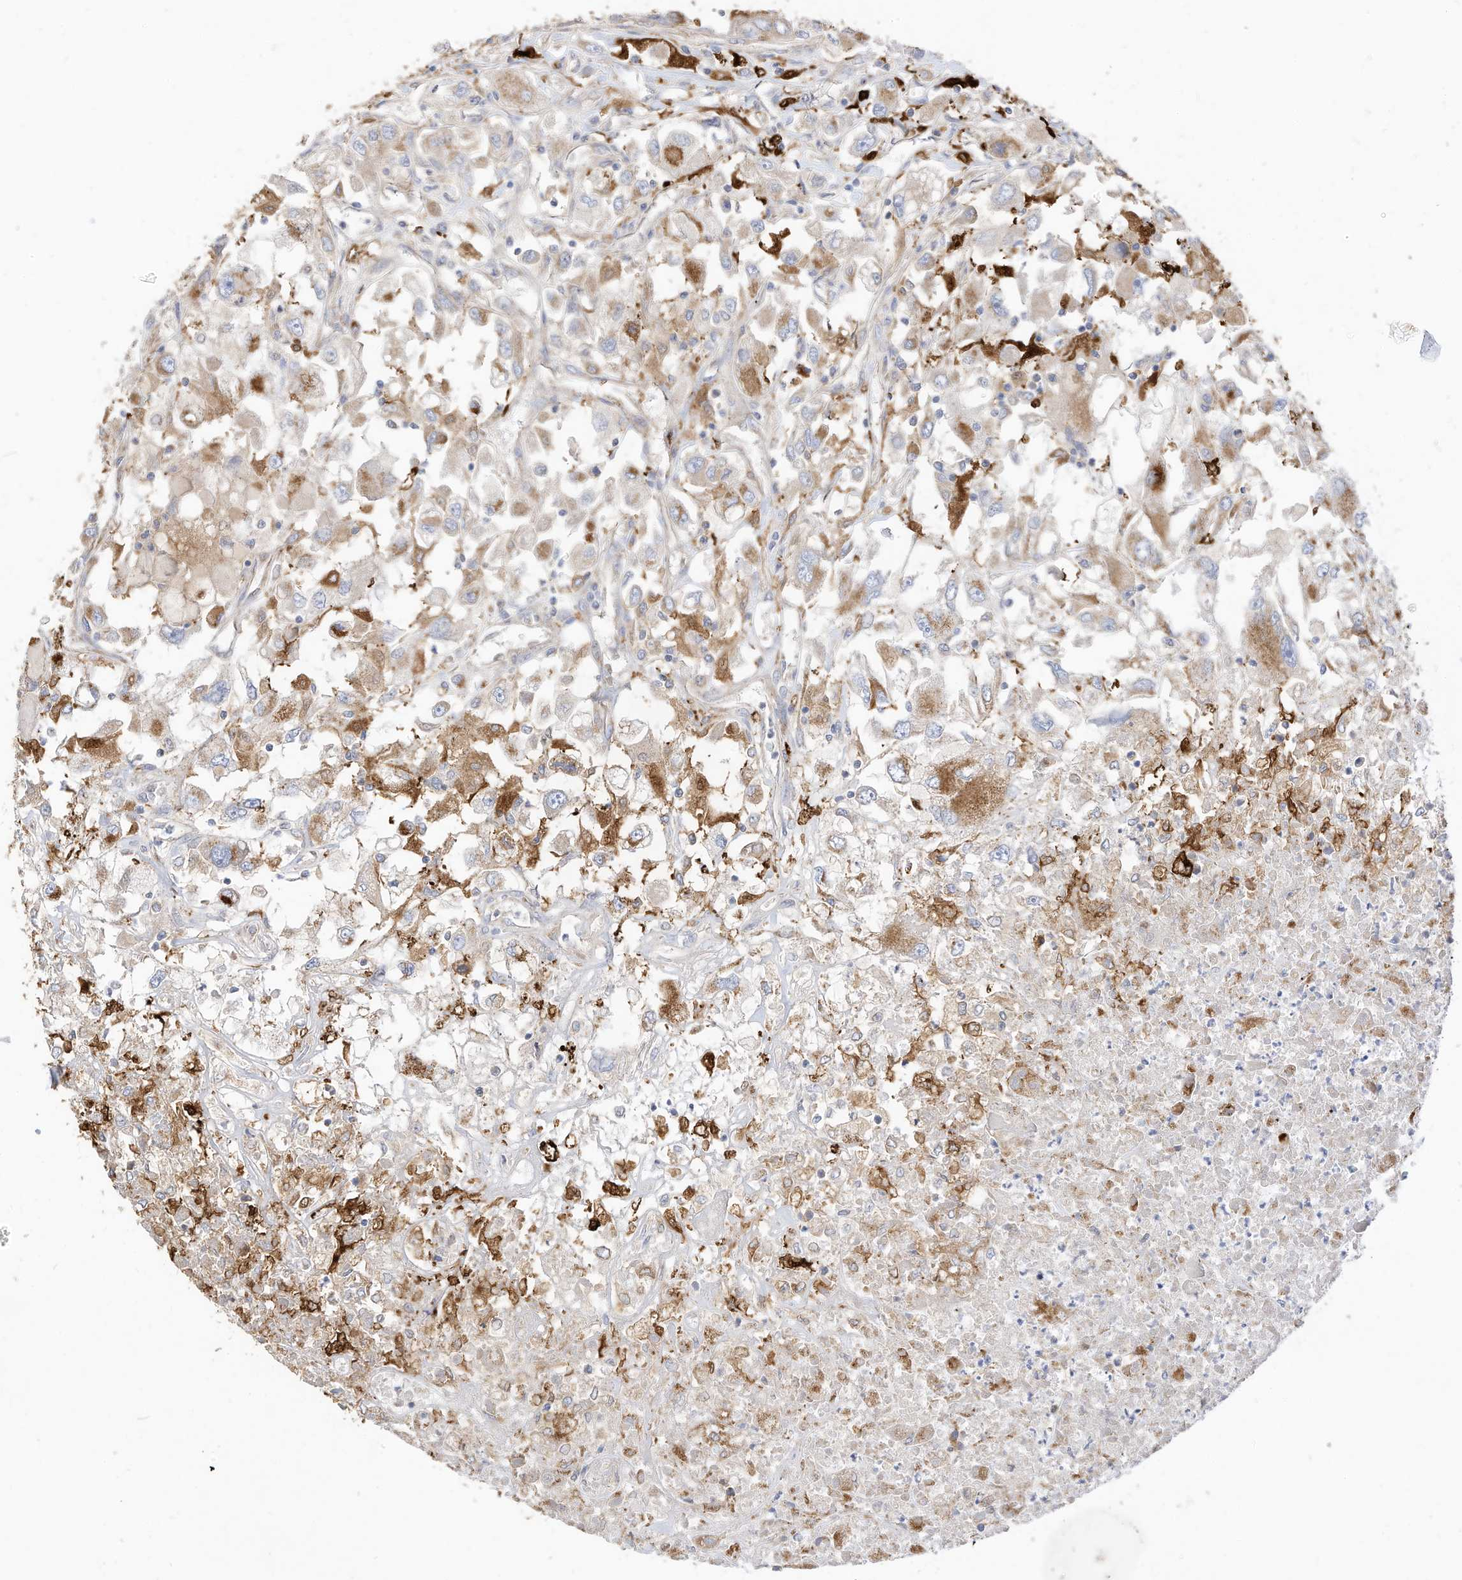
{"staining": {"intensity": "moderate", "quantity": ">75%", "location": "cytoplasmic/membranous"}, "tissue": "renal cancer", "cell_type": "Tumor cells", "image_type": "cancer", "snomed": [{"axis": "morphology", "description": "Adenocarcinoma, NOS"}, {"axis": "topography", "description": "Kidney"}], "caption": "Protein analysis of renal adenocarcinoma tissue demonstrates moderate cytoplasmic/membranous staining in approximately >75% of tumor cells.", "gene": "RHOH", "patient": {"sex": "female", "age": 52}}